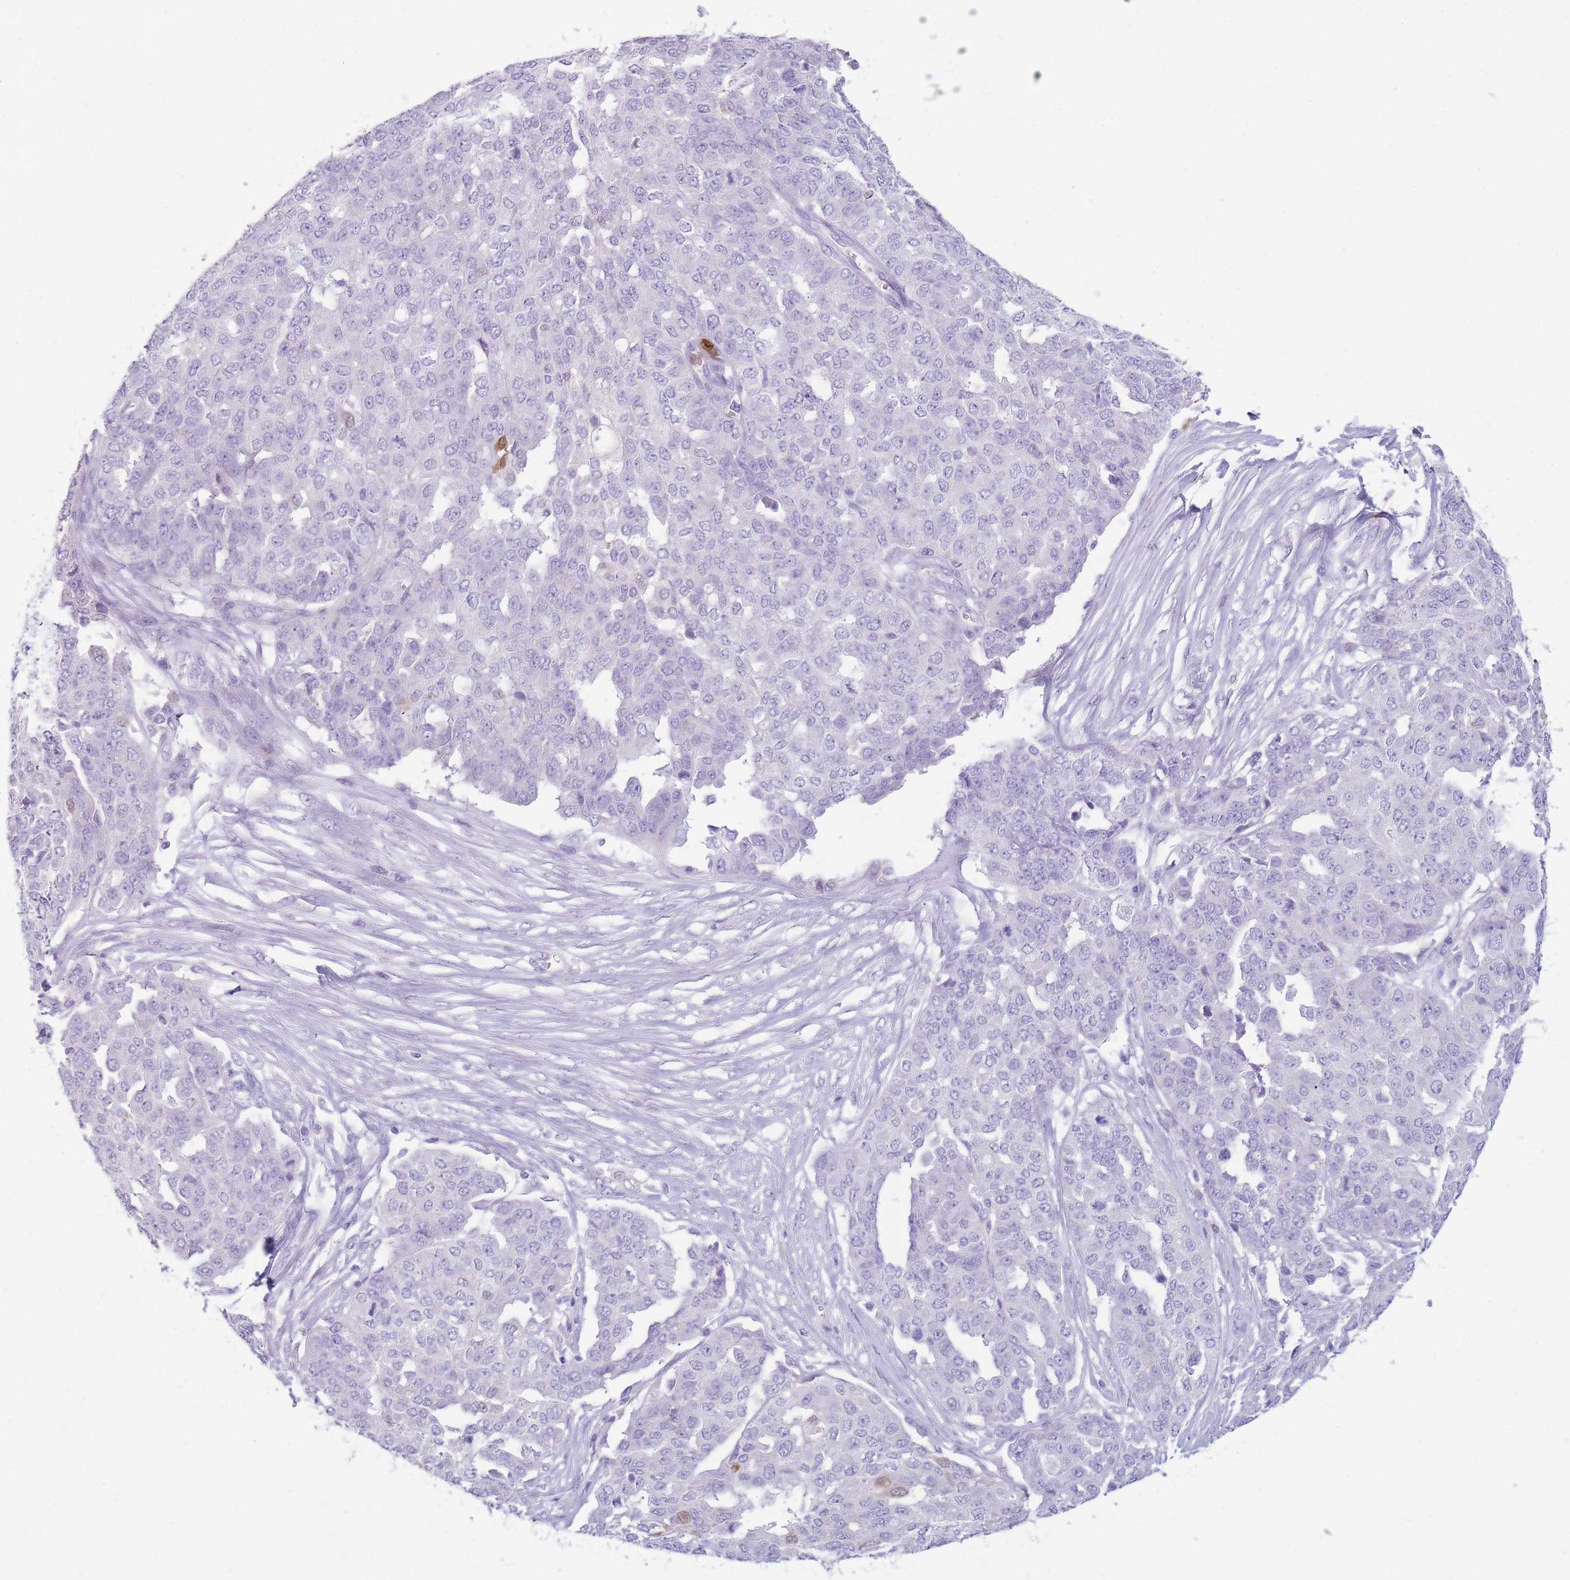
{"staining": {"intensity": "negative", "quantity": "none", "location": "none"}, "tissue": "ovarian cancer", "cell_type": "Tumor cells", "image_type": "cancer", "snomed": [{"axis": "morphology", "description": "Cystadenocarcinoma, serous, NOS"}, {"axis": "topography", "description": "Soft tissue"}, {"axis": "topography", "description": "Ovary"}], "caption": "Ovarian cancer (serous cystadenocarcinoma) stained for a protein using immunohistochemistry (IHC) exhibits no staining tumor cells.", "gene": "TPSAB1", "patient": {"sex": "female", "age": 57}}